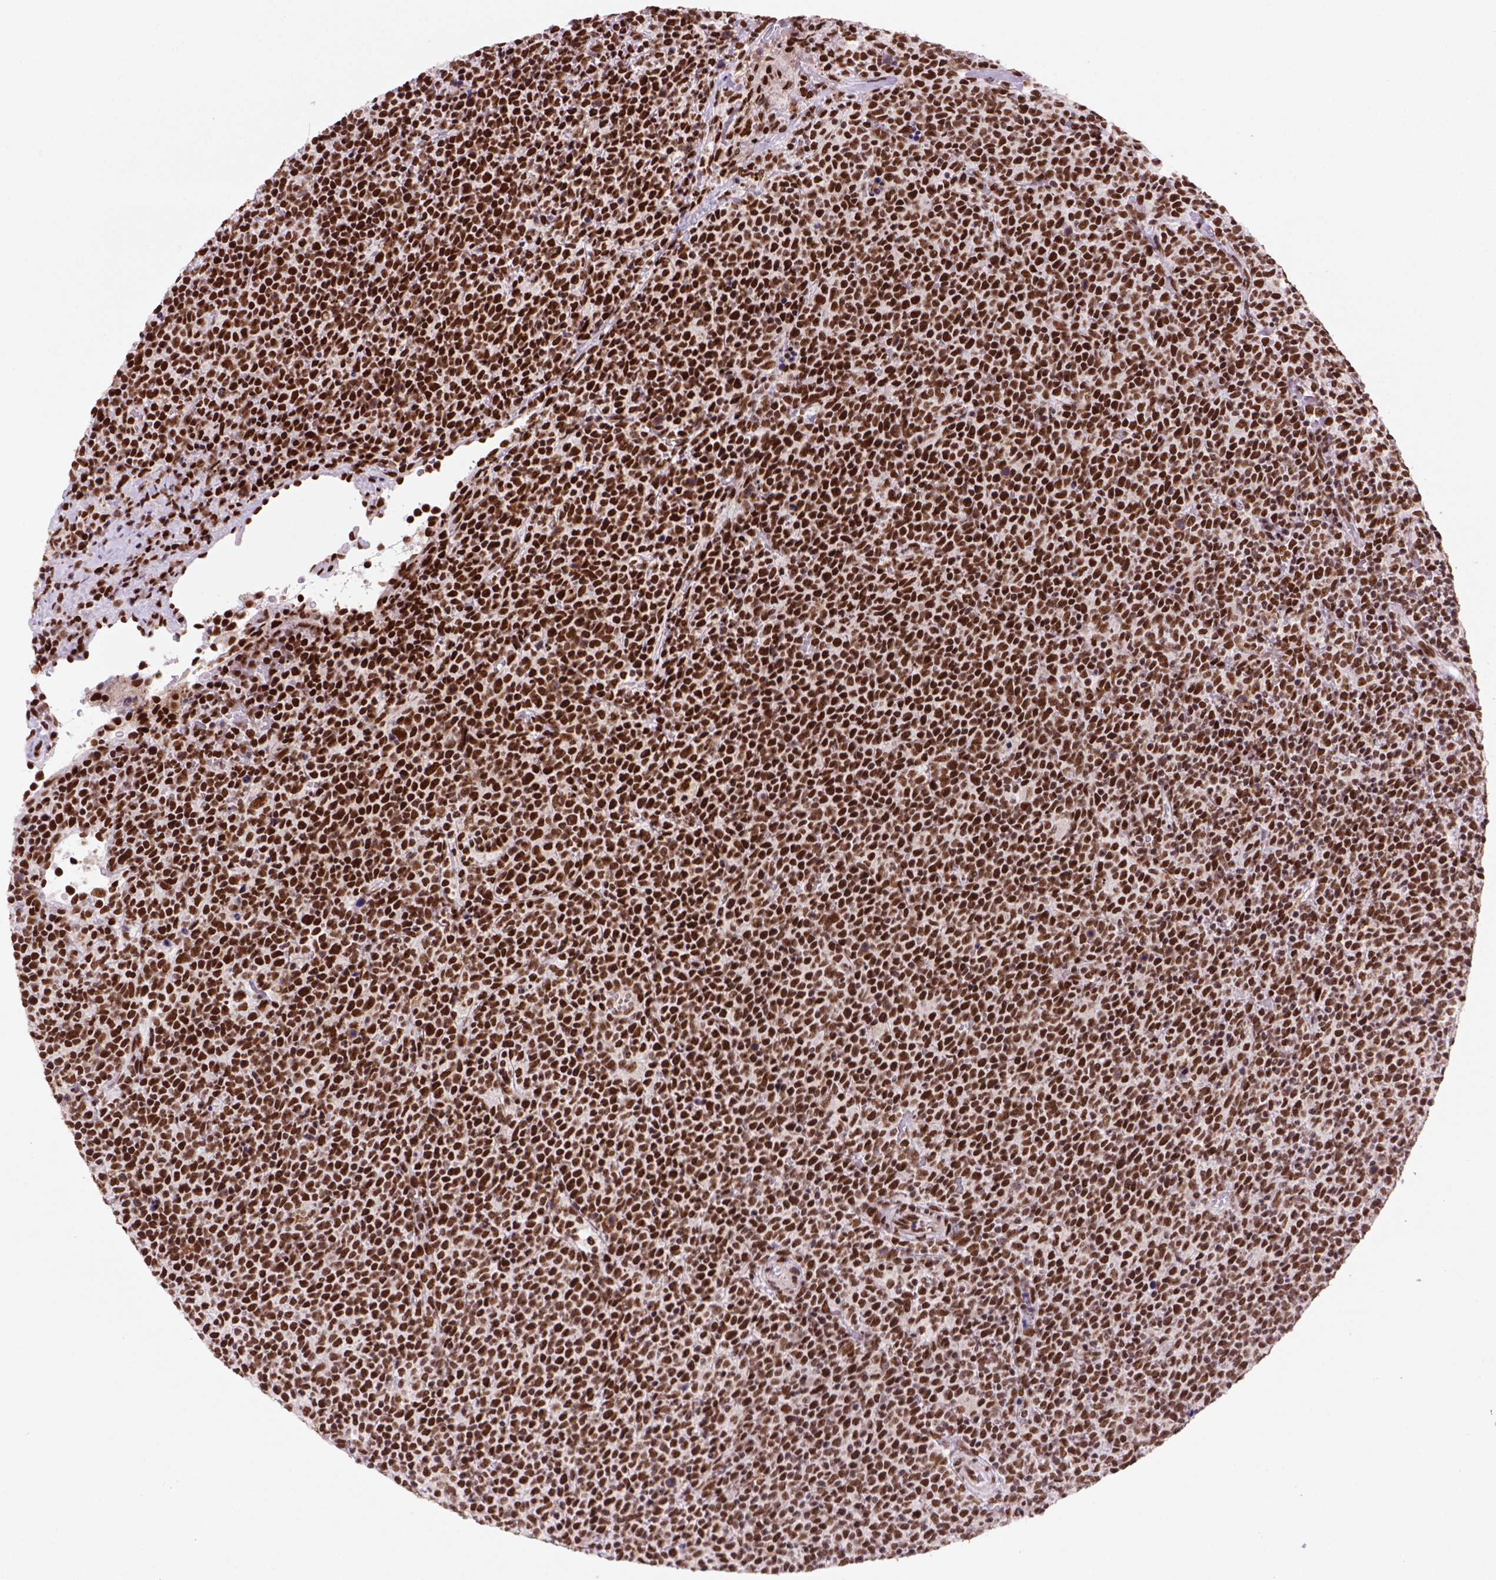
{"staining": {"intensity": "strong", "quantity": ">75%", "location": "nuclear"}, "tissue": "lymphoma", "cell_type": "Tumor cells", "image_type": "cancer", "snomed": [{"axis": "morphology", "description": "Malignant lymphoma, non-Hodgkin's type, High grade"}, {"axis": "topography", "description": "Lymph node"}], "caption": "Malignant lymphoma, non-Hodgkin's type (high-grade) tissue exhibits strong nuclear staining in about >75% of tumor cells", "gene": "NSMCE2", "patient": {"sex": "male", "age": 61}}